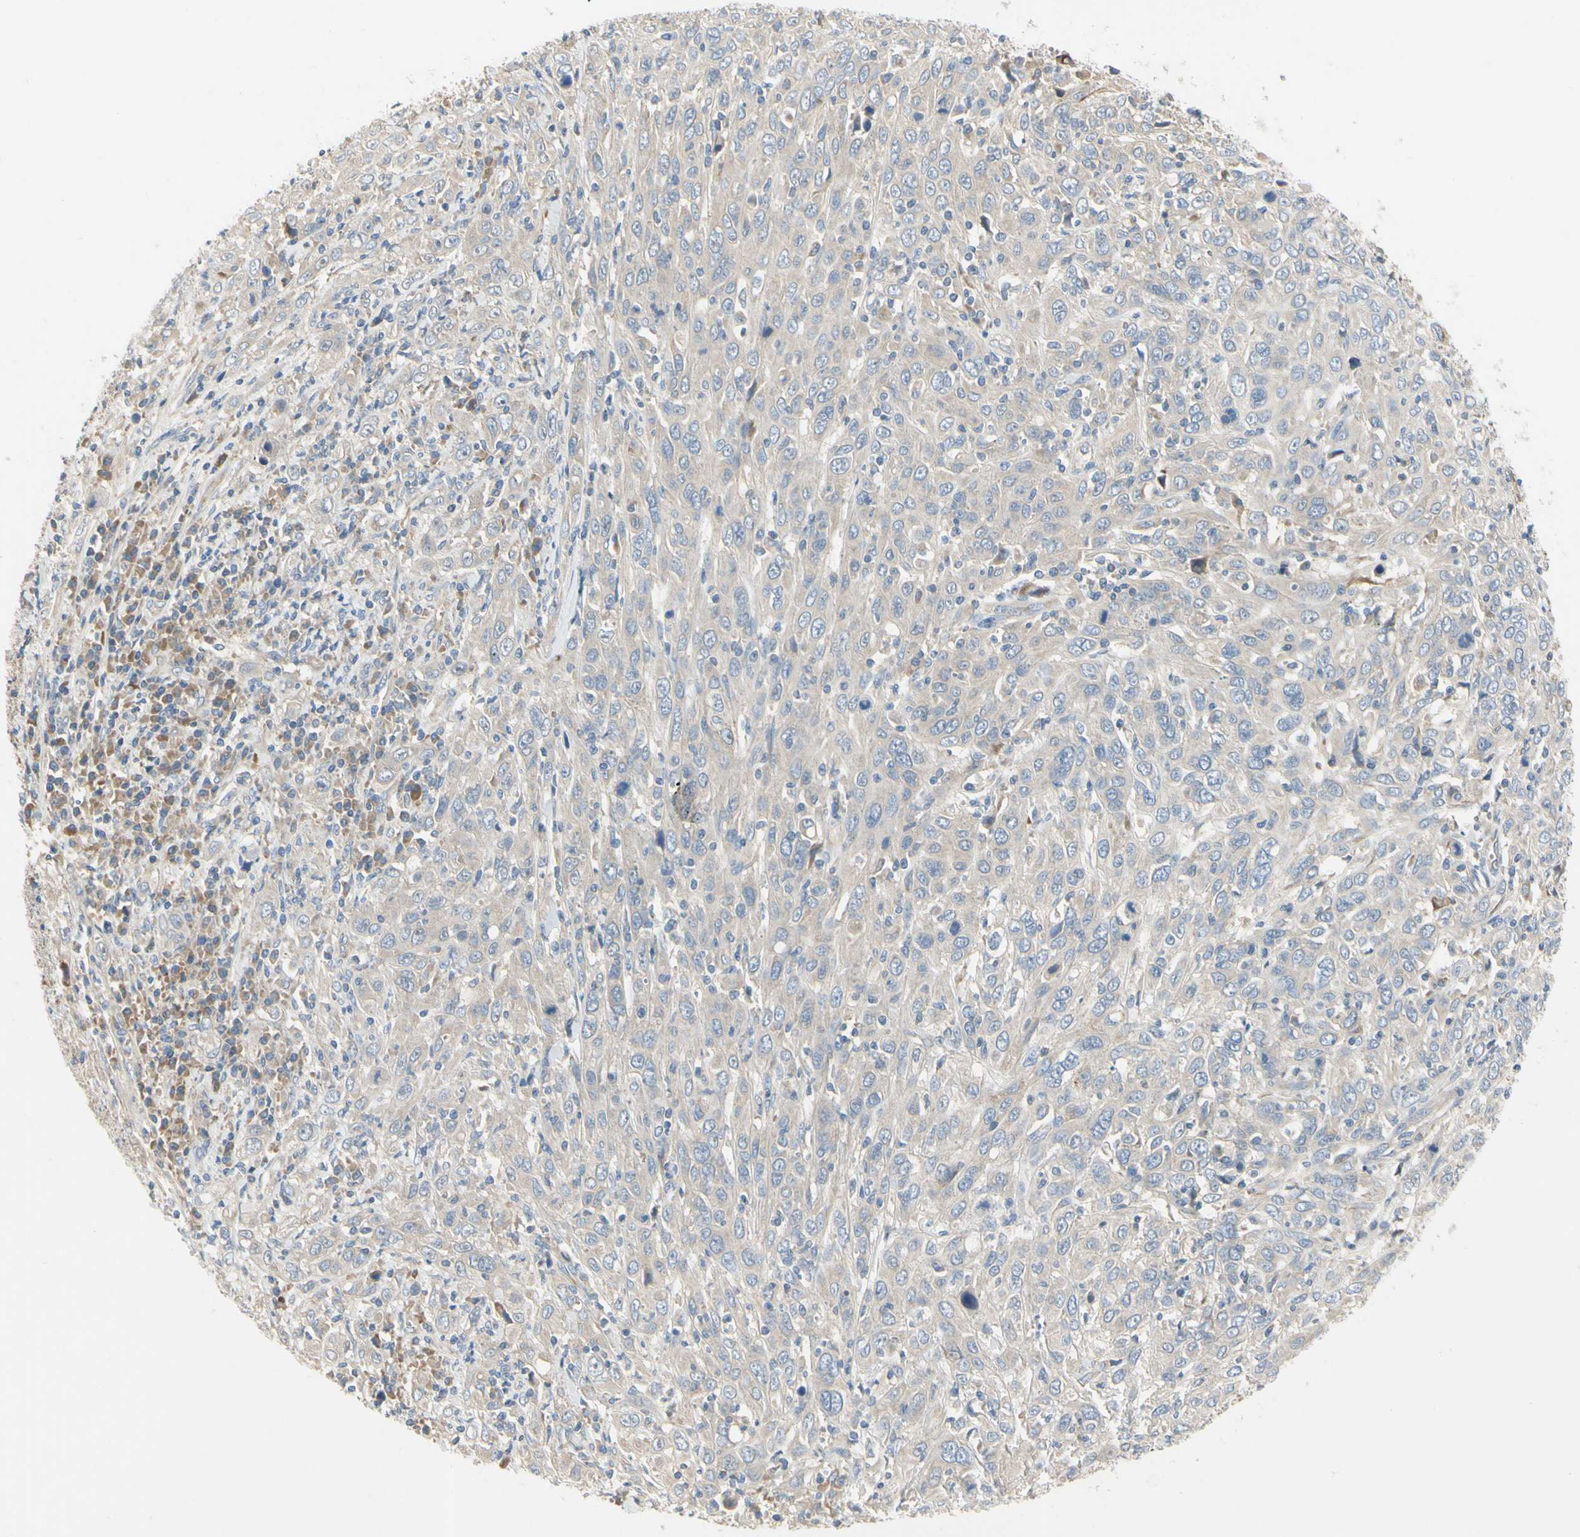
{"staining": {"intensity": "negative", "quantity": "none", "location": "none"}, "tissue": "cervical cancer", "cell_type": "Tumor cells", "image_type": "cancer", "snomed": [{"axis": "morphology", "description": "Squamous cell carcinoma, NOS"}, {"axis": "topography", "description": "Cervix"}], "caption": "Tumor cells show no significant staining in cervical squamous cell carcinoma.", "gene": "KLHDC8B", "patient": {"sex": "female", "age": 46}}